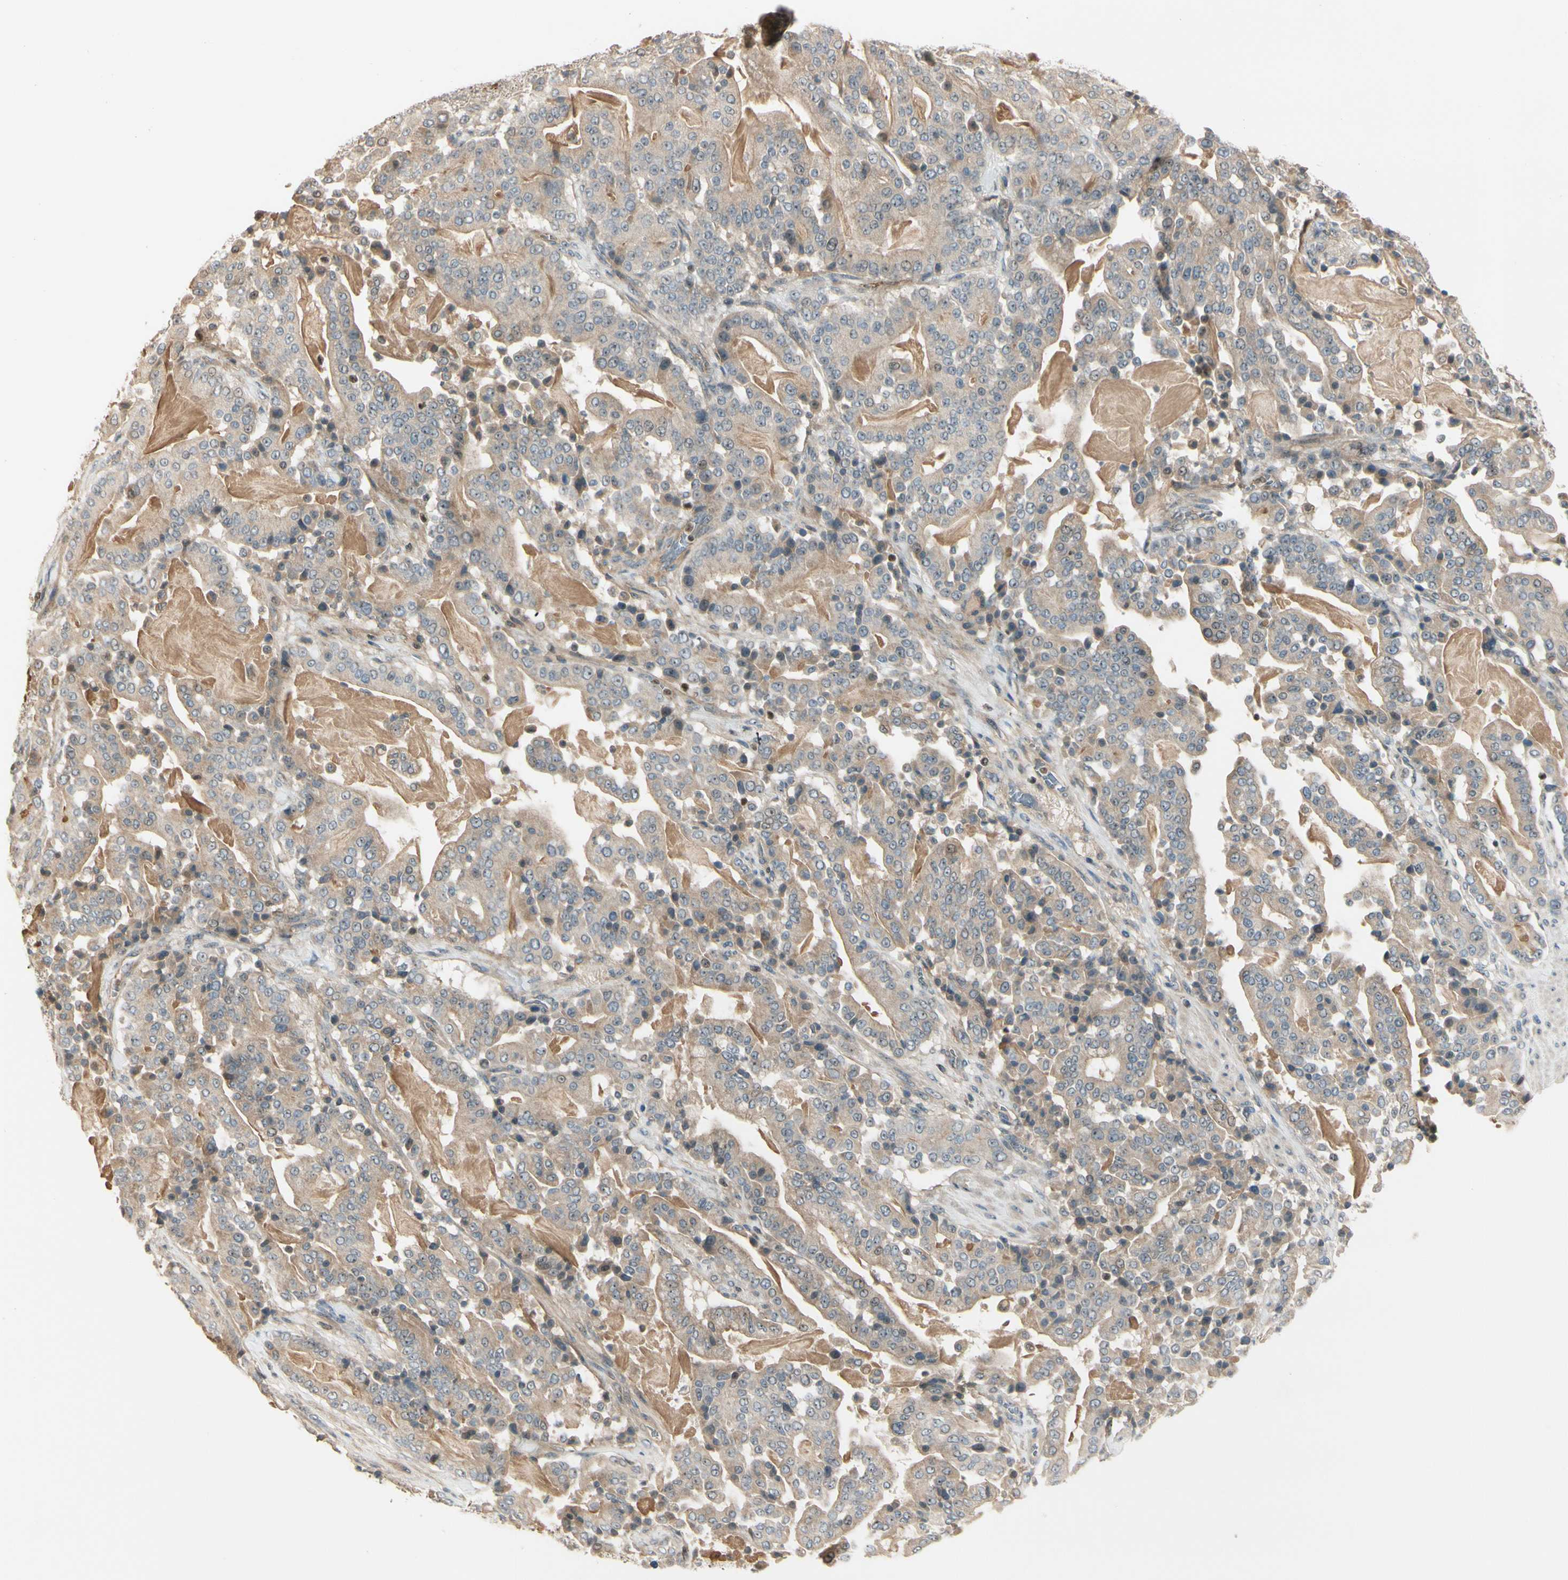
{"staining": {"intensity": "weak", "quantity": ">75%", "location": "cytoplasmic/membranous"}, "tissue": "pancreatic cancer", "cell_type": "Tumor cells", "image_type": "cancer", "snomed": [{"axis": "morphology", "description": "Adenocarcinoma, NOS"}, {"axis": "topography", "description": "Pancreas"}], "caption": "A micrograph of human pancreatic adenocarcinoma stained for a protein demonstrates weak cytoplasmic/membranous brown staining in tumor cells. (DAB IHC with brightfield microscopy, high magnification).", "gene": "NFYA", "patient": {"sex": "male", "age": 63}}